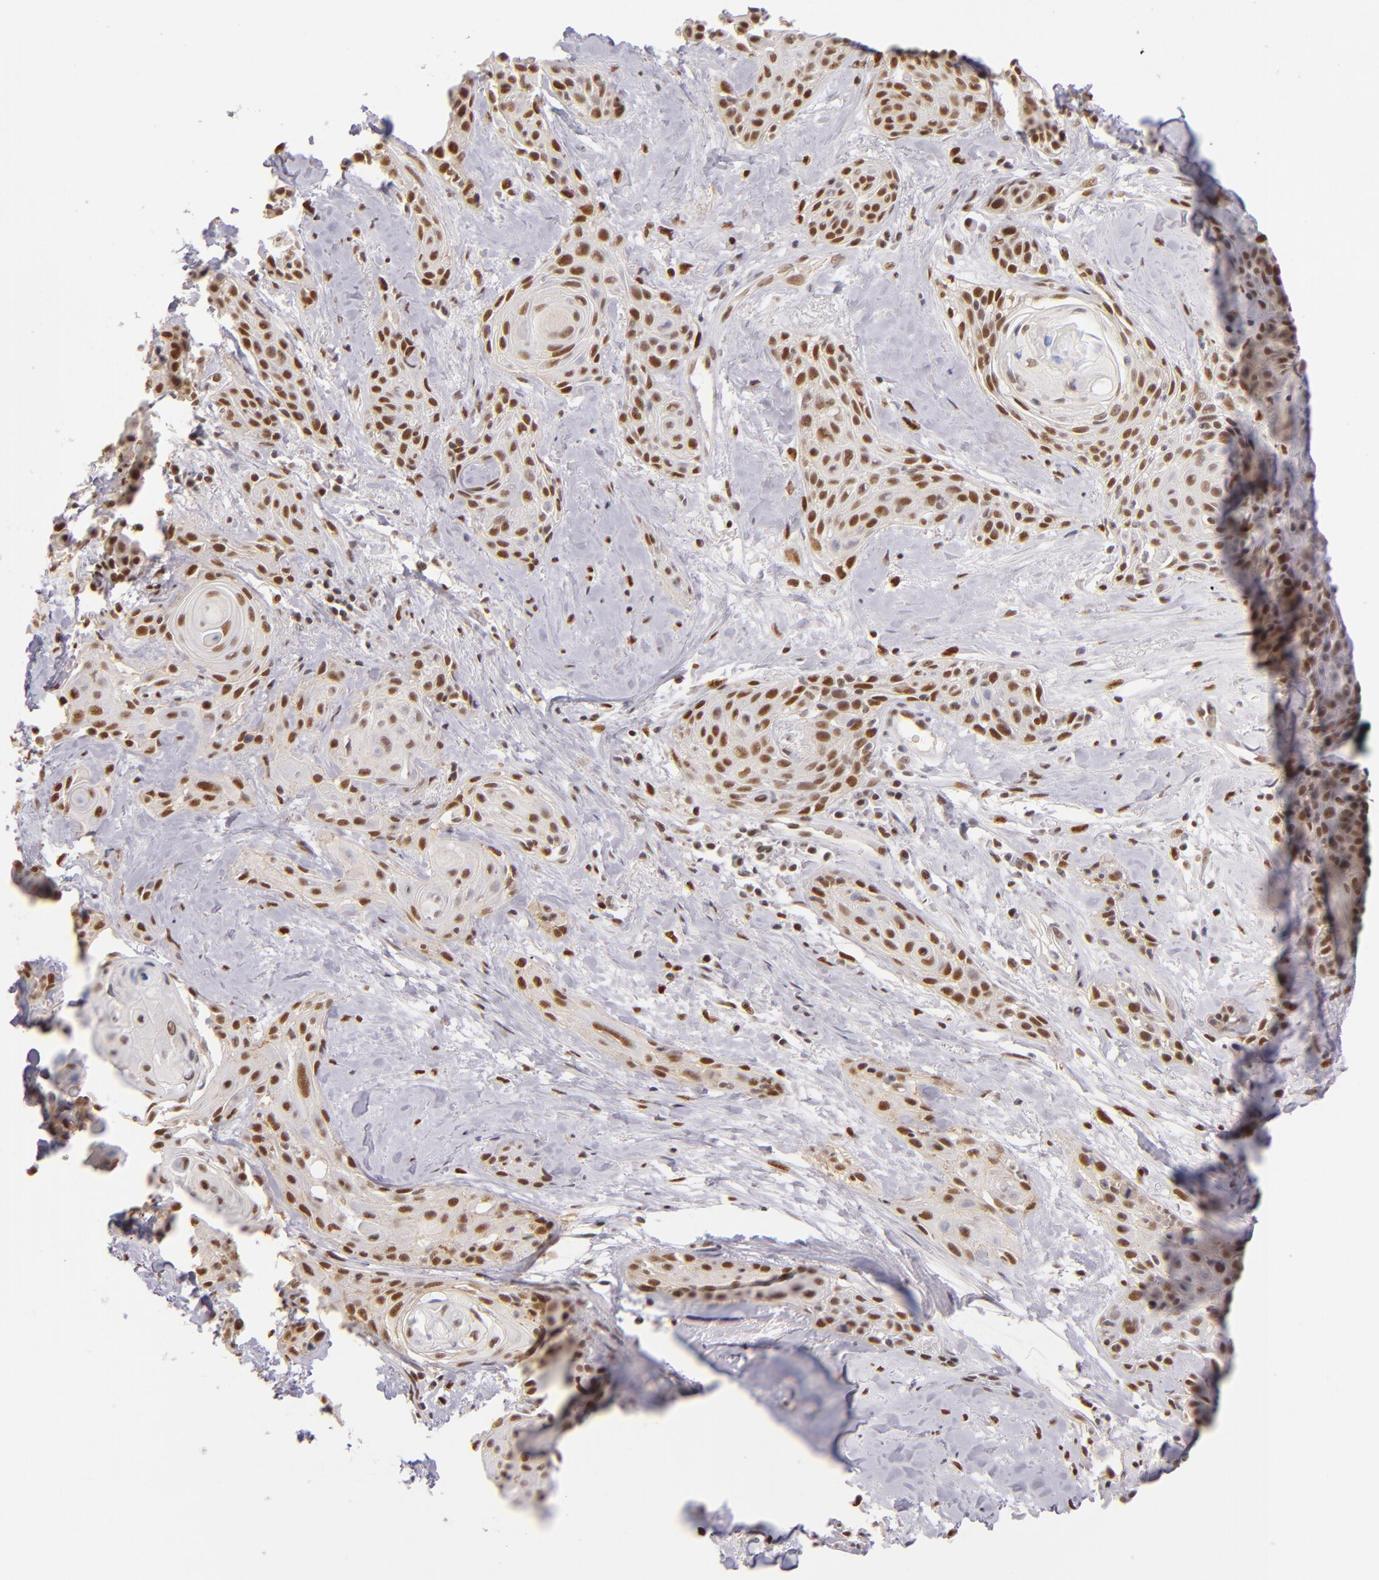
{"staining": {"intensity": "moderate", "quantity": ">75%", "location": "nuclear"}, "tissue": "skin cancer", "cell_type": "Tumor cells", "image_type": "cancer", "snomed": [{"axis": "morphology", "description": "Squamous cell carcinoma, NOS"}, {"axis": "topography", "description": "Skin"}, {"axis": "topography", "description": "Anal"}], "caption": "Tumor cells display moderate nuclear positivity in approximately >75% of cells in skin cancer. (DAB IHC, brown staining for protein, blue staining for nuclei).", "gene": "NCOR2", "patient": {"sex": "male", "age": 64}}